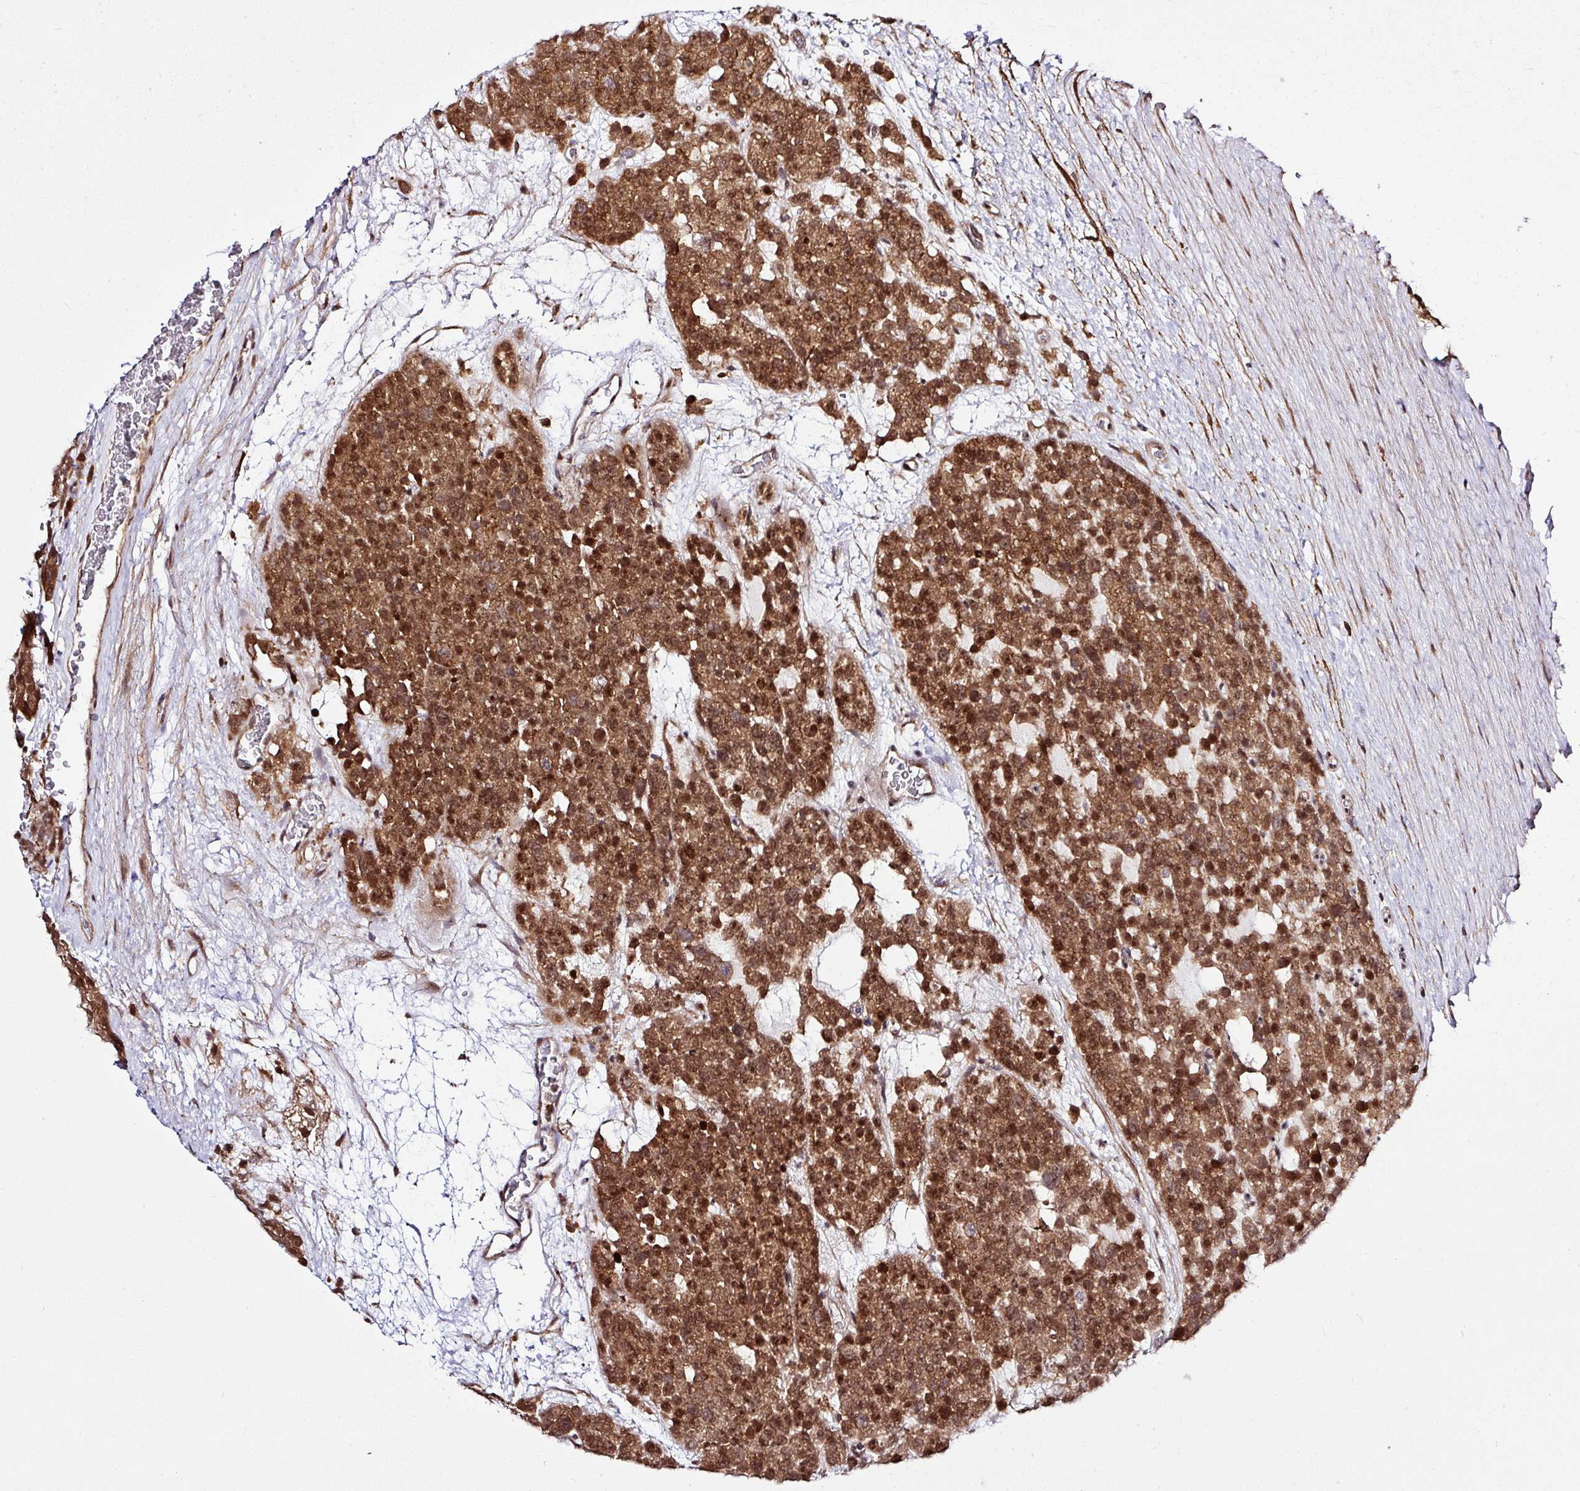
{"staining": {"intensity": "moderate", "quantity": ">75%", "location": "cytoplasmic/membranous,nuclear"}, "tissue": "testis cancer", "cell_type": "Tumor cells", "image_type": "cancer", "snomed": [{"axis": "morphology", "description": "Seminoma, NOS"}, {"axis": "topography", "description": "Testis"}], "caption": "Moderate cytoplasmic/membranous and nuclear positivity is identified in approximately >75% of tumor cells in testis seminoma.", "gene": "FAM153A", "patient": {"sex": "male", "age": 71}}